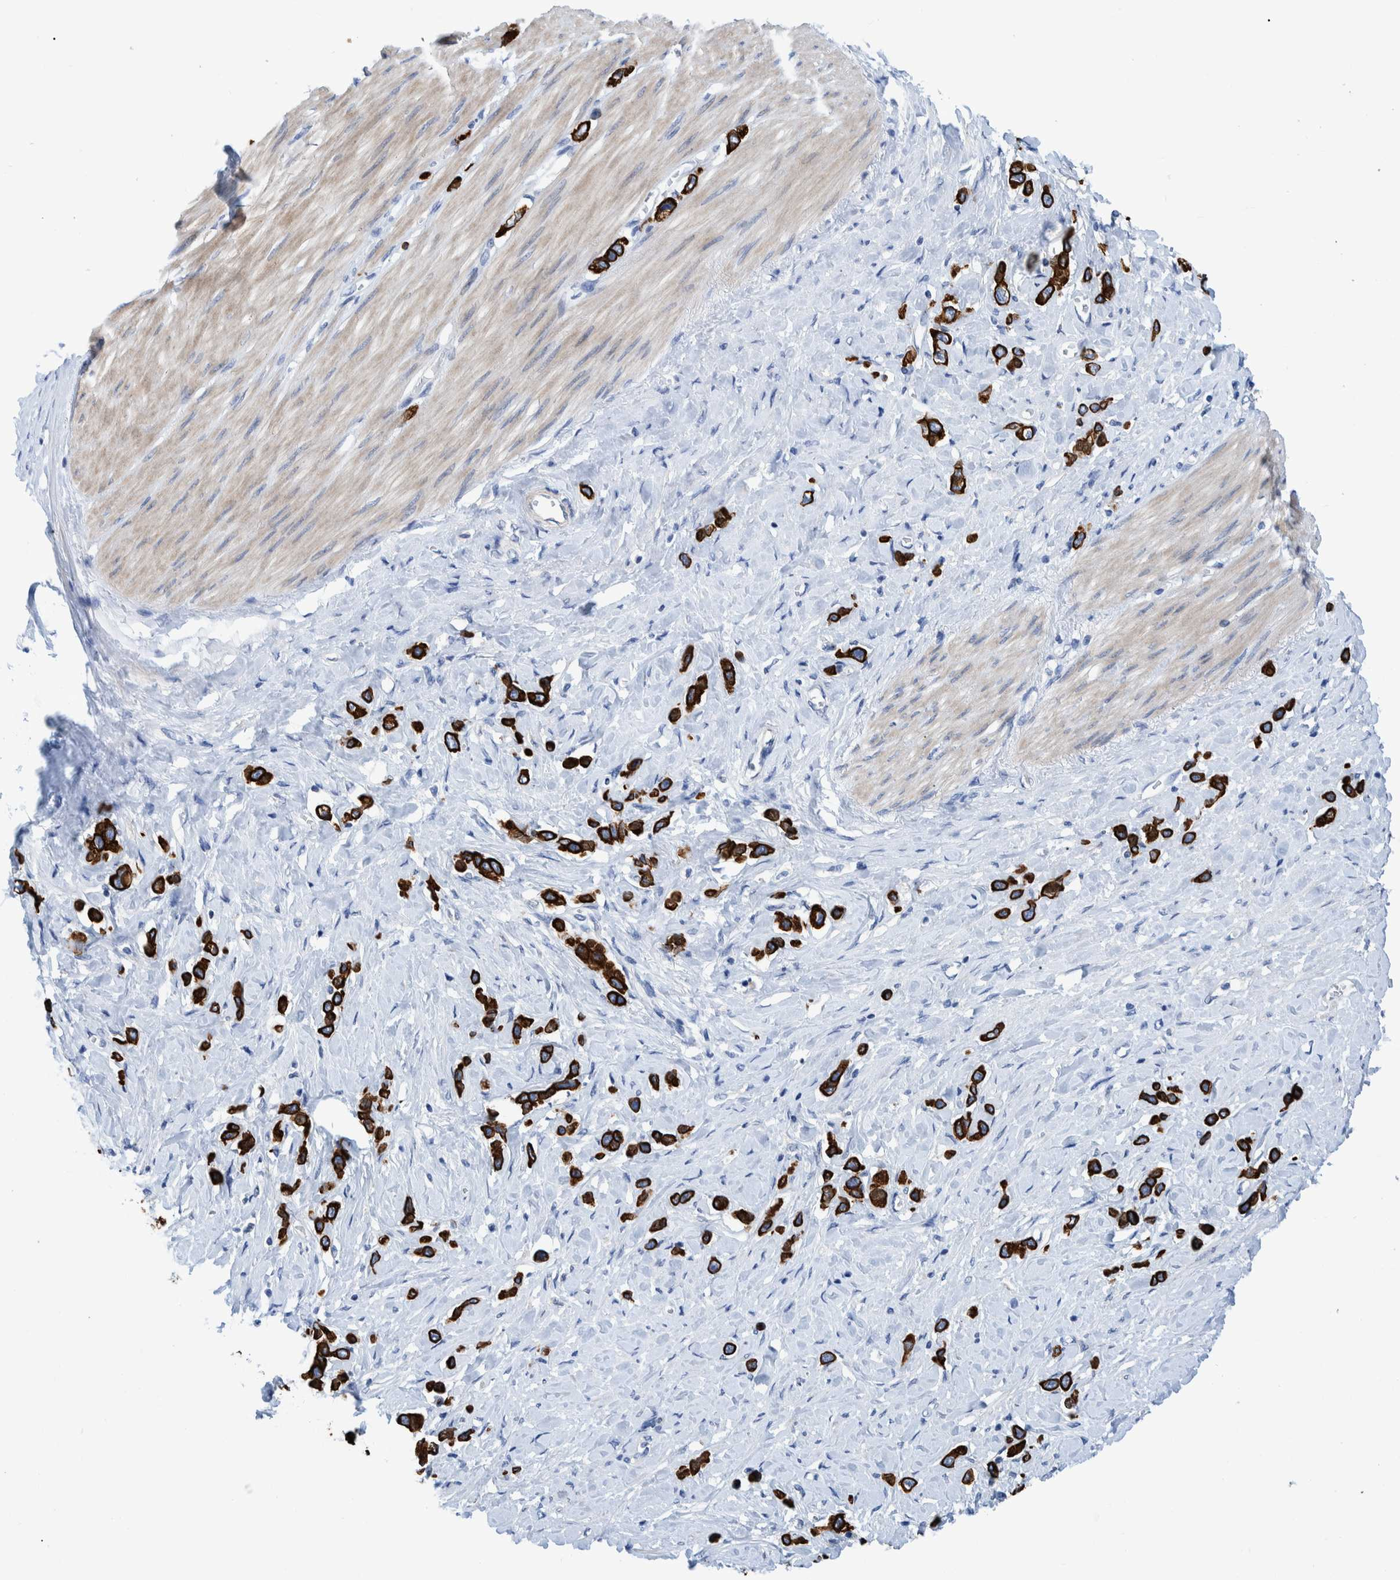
{"staining": {"intensity": "strong", "quantity": ">75%", "location": "cytoplasmic/membranous"}, "tissue": "stomach cancer", "cell_type": "Tumor cells", "image_type": "cancer", "snomed": [{"axis": "morphology", "description": "Adenocarcinoma, NOS"}, {"axis": "topography", "description": "Stomach"}], "caption": "Tumor cells reveal high levels of strong cytoplasmic/membranous positivity in about >75% of cells in human stomach adenocarcinoma.", "gene": "MKS1", "patient": {"sex": "female", "age": 65}}